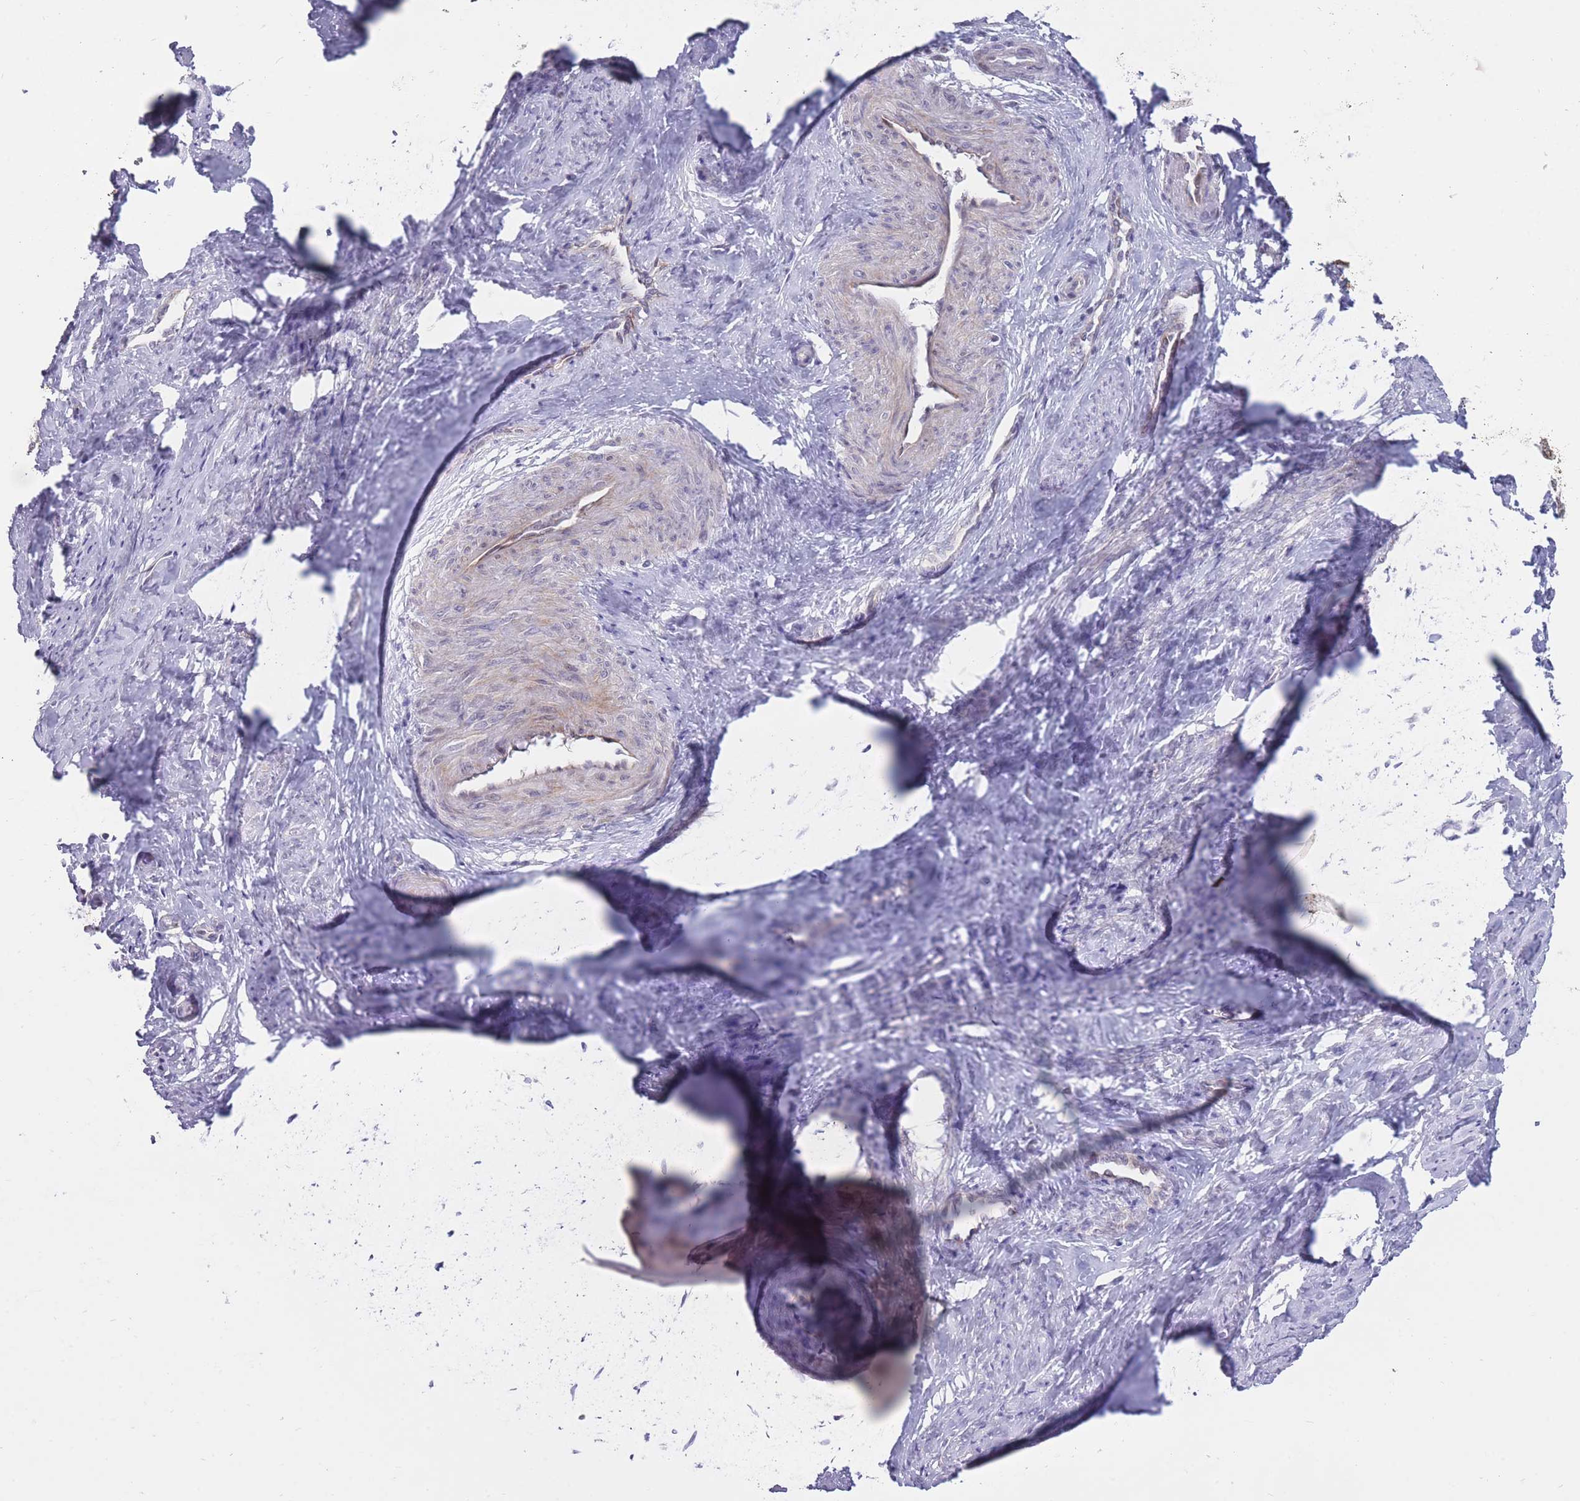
{"staining": {"intensity": "moderate", "quantity": ">75%", "location": "cytoplasmic/membranous,nuclear"}, "tissue": "cervix", "cell_type": "Glandular cells", "image_type": "normal", "snomed": [{"axis": "morphology", "description": "Normal tissue, NOS"}, {"axis": "topography", "description": "Cervix"}], "caption": "Immunohistochemistry (IHC) (DAB (3,3'-diaminobenzidine)) staining of benign human cervix demonstrates moderate cytoplasmic/membranous,nuclear protein staining in about >75% of glandular cells.", "gene": "MCIDAS", "patient": {"sex": "female", "age": 36}}